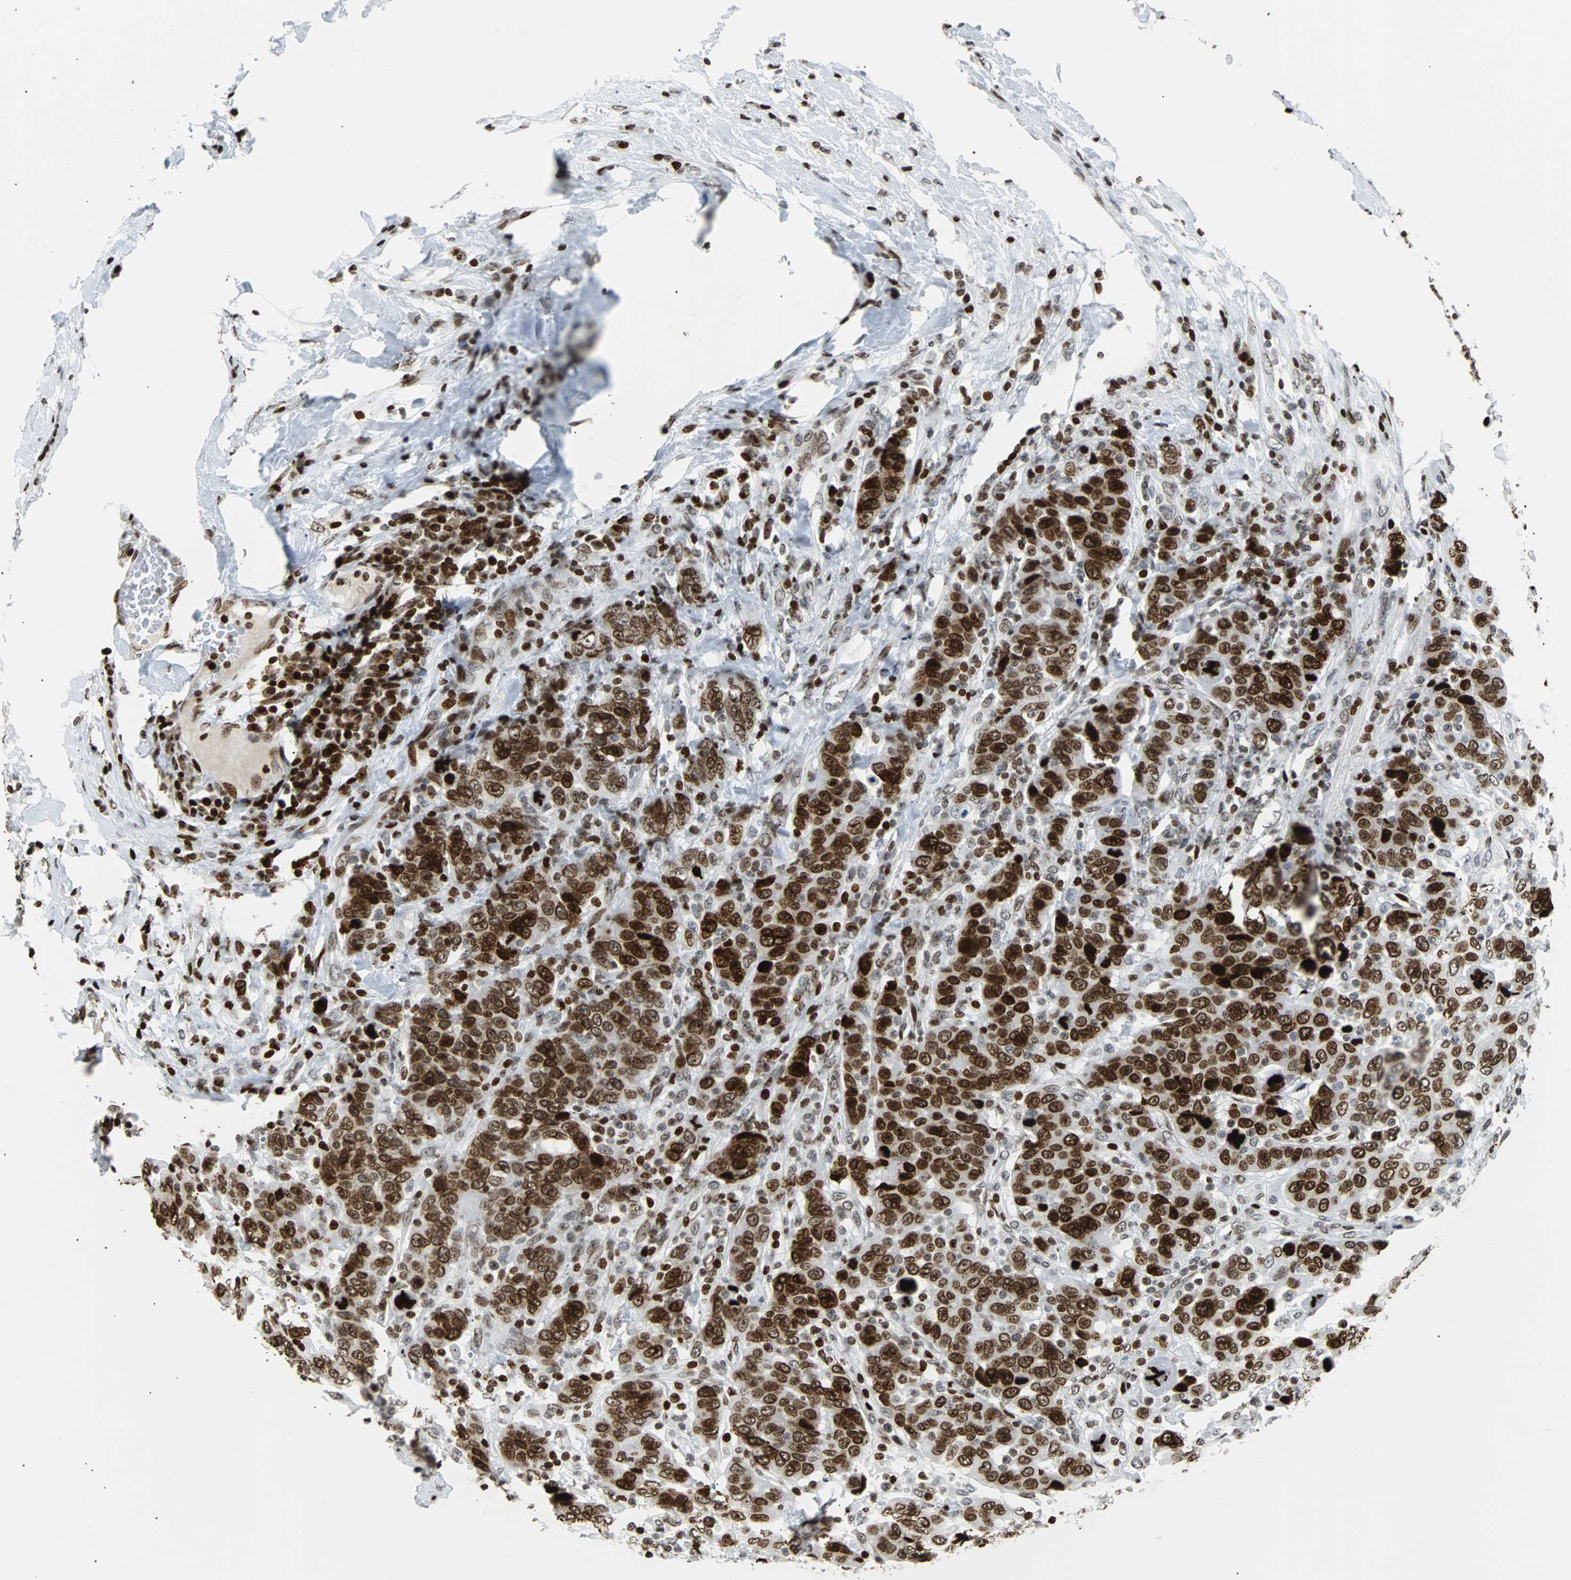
{"staining": {"intensity": "strong", "quantity": ">75%", "location": "nuclear"}, "tissue": "breast cancer", "cell_type": "Tumor cells", "image_type": "cancer", "snomed": [{"axis": "morphology", "description": "Duct carcinoma"}, {"axis": "topography", "description": "Breast"}], "caption": "High-magnification brightfield microscopy of breast cancer (intraductal carcinoma) stained with DAB (3,3'-diaminobenzidine) (brown) and counterstained with hematoxylin (blue). tumor cells exhibit strong nuclear positivity is appreciated in about>75% of cells. (Brightfield microscopy of DAB IHC at high magnification).", "gene": "ZNF131", "patient": {"sex": "female", "age": 37}}